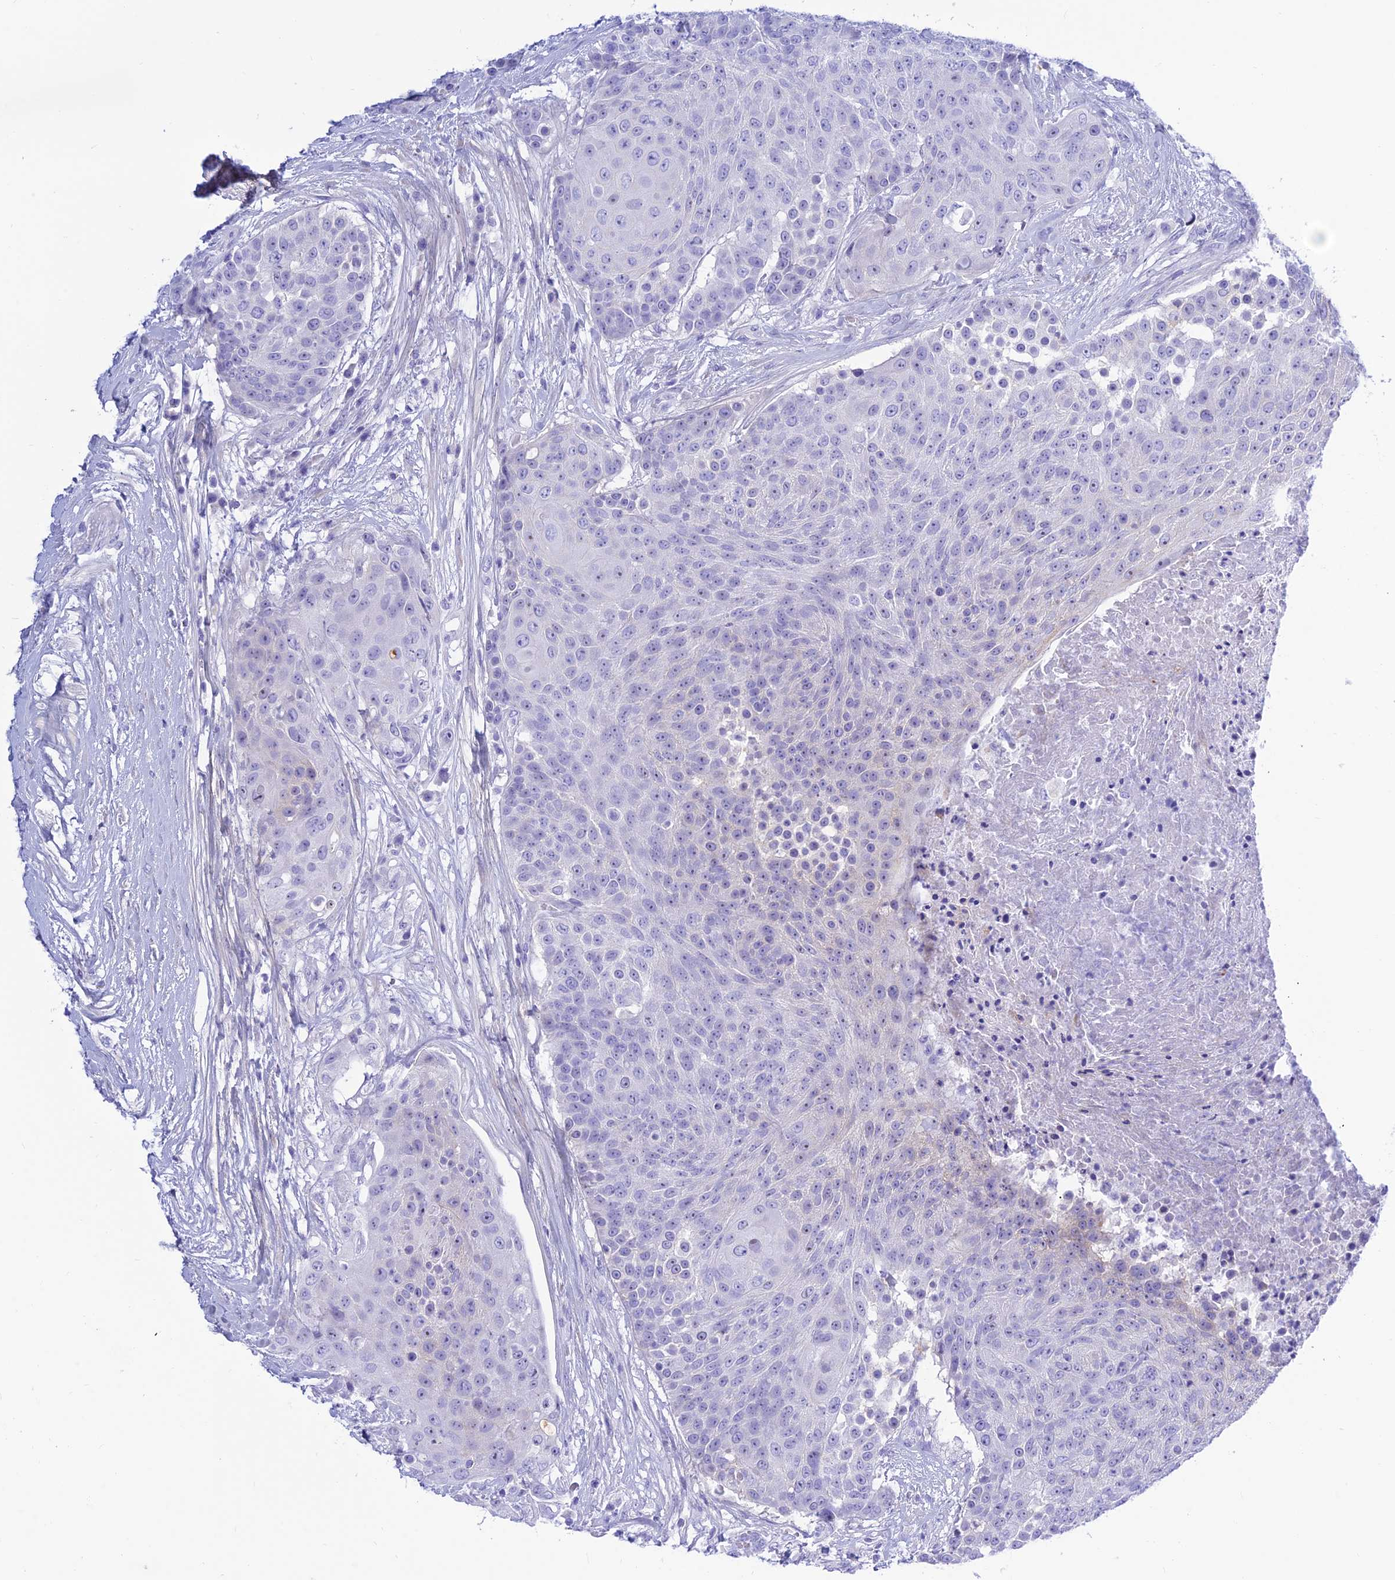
{"staining": {"intensity": "negative", "quantity": "none", "location": "none"}, "tissue": "urothelial cancer", "cell_type": "Tumor cells", "image_type": "cancer", "snomed": [{"axis": "morphology", "description": "Urothelial carcinoma, High grade"}, {"axis": "topography", "description": "Urinary bladder"}], "caption": "DAB immunohistochemical staining of high-grade urothelial carcinoma displays no significant expression in tumor cells.", "gene": "PRNP", "patient": {"sex": "female", "age": 63}}